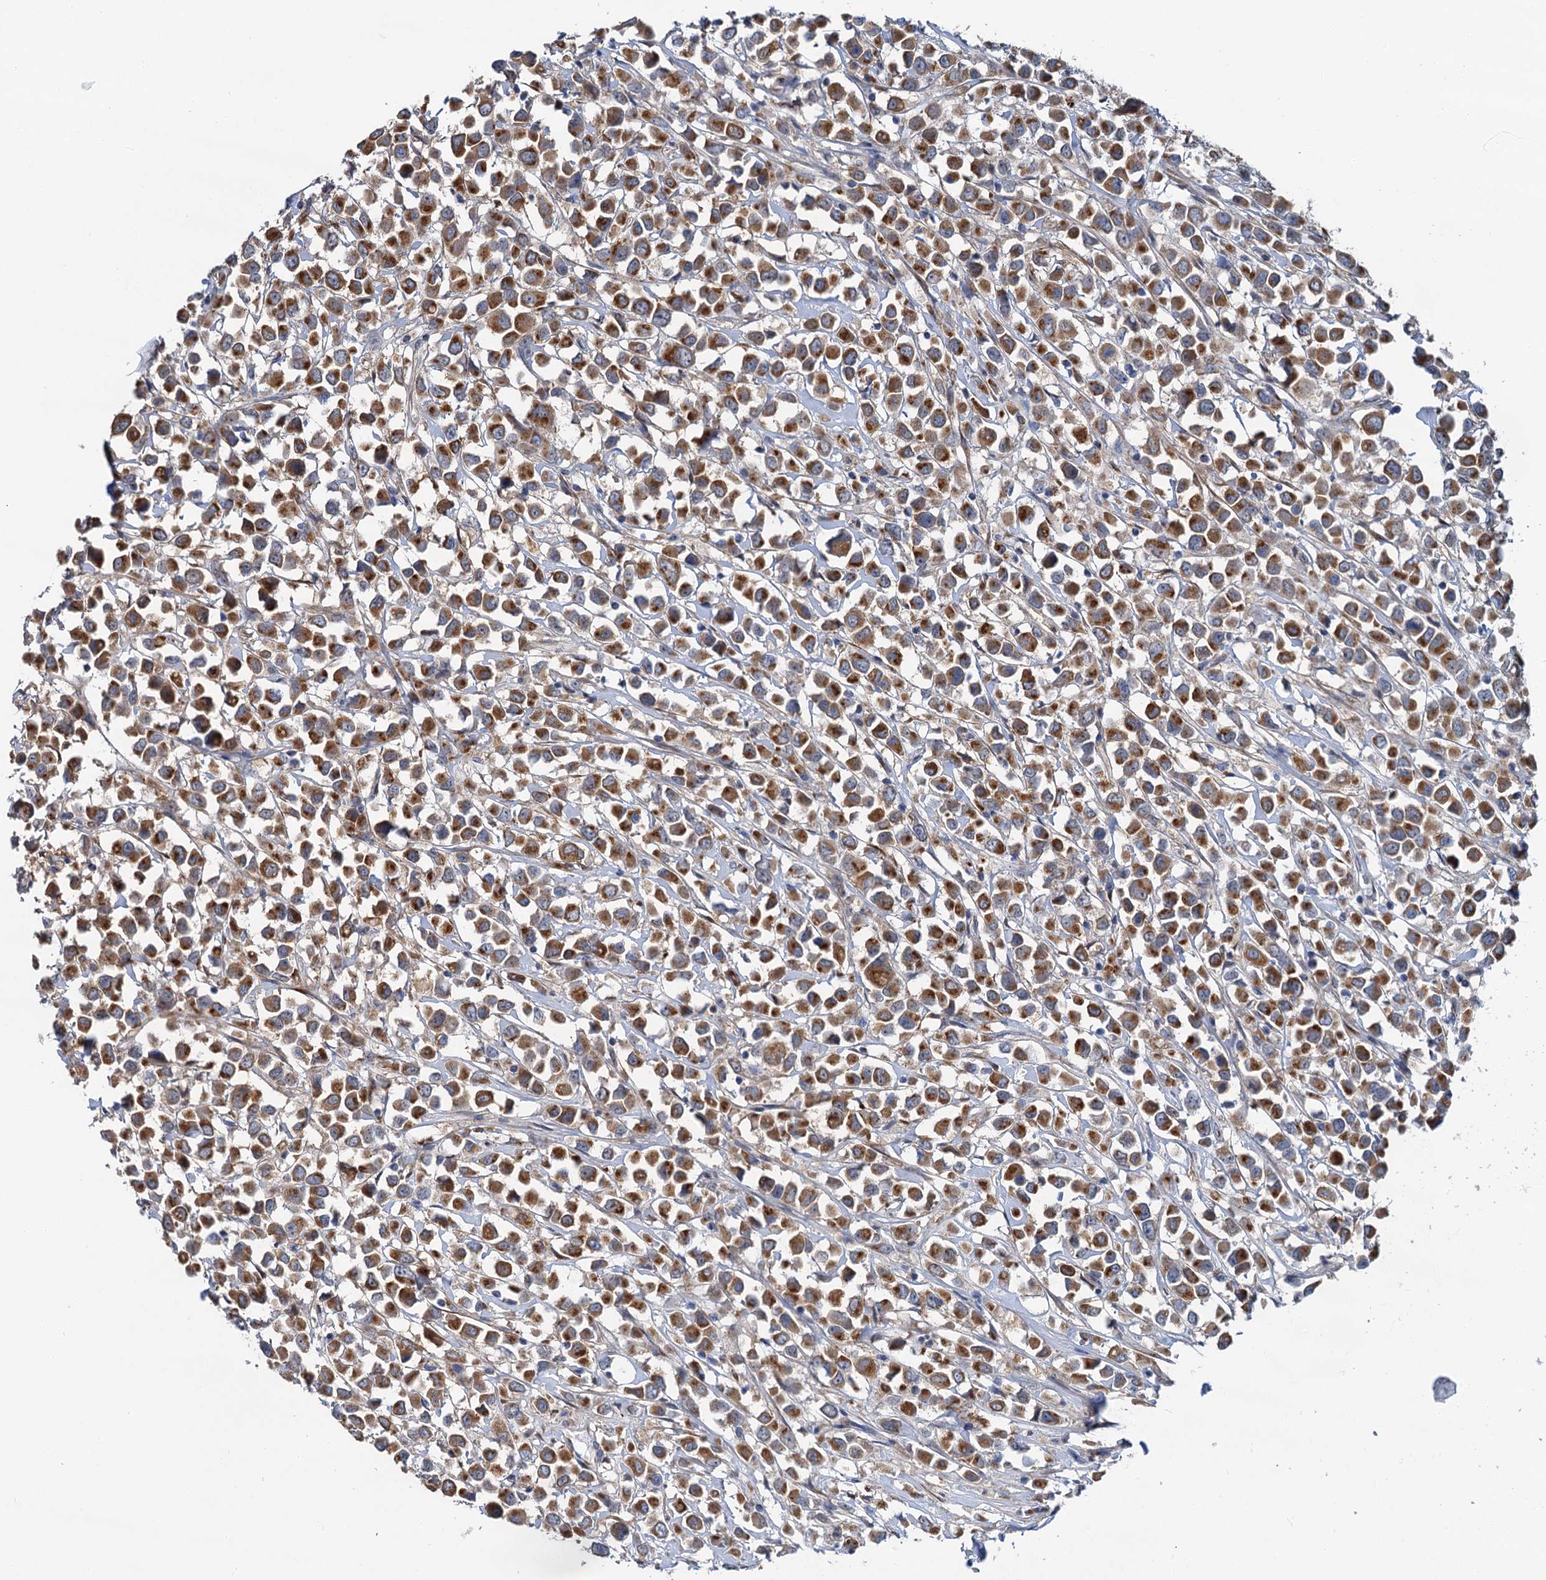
{"staining": {"intensity": "moderate", "quantity": ">75%", "location": "cytoplasmic/membranous"}, "tissue": "breast cancer", "cell_type": "Tumor cells", "image_type": "cancer", "snomed": [{"axis": "morphology", "description": "Duct carcinoma"}, {"axis": "topography", "description": "Breast"}], "caption": "Breast cancer stained for a protein demonstrates moderate cytoplasmic/membranous positivity in tumor cells.", "gene": "BET1L", "patient": {"sex": "female", "age": 61}}